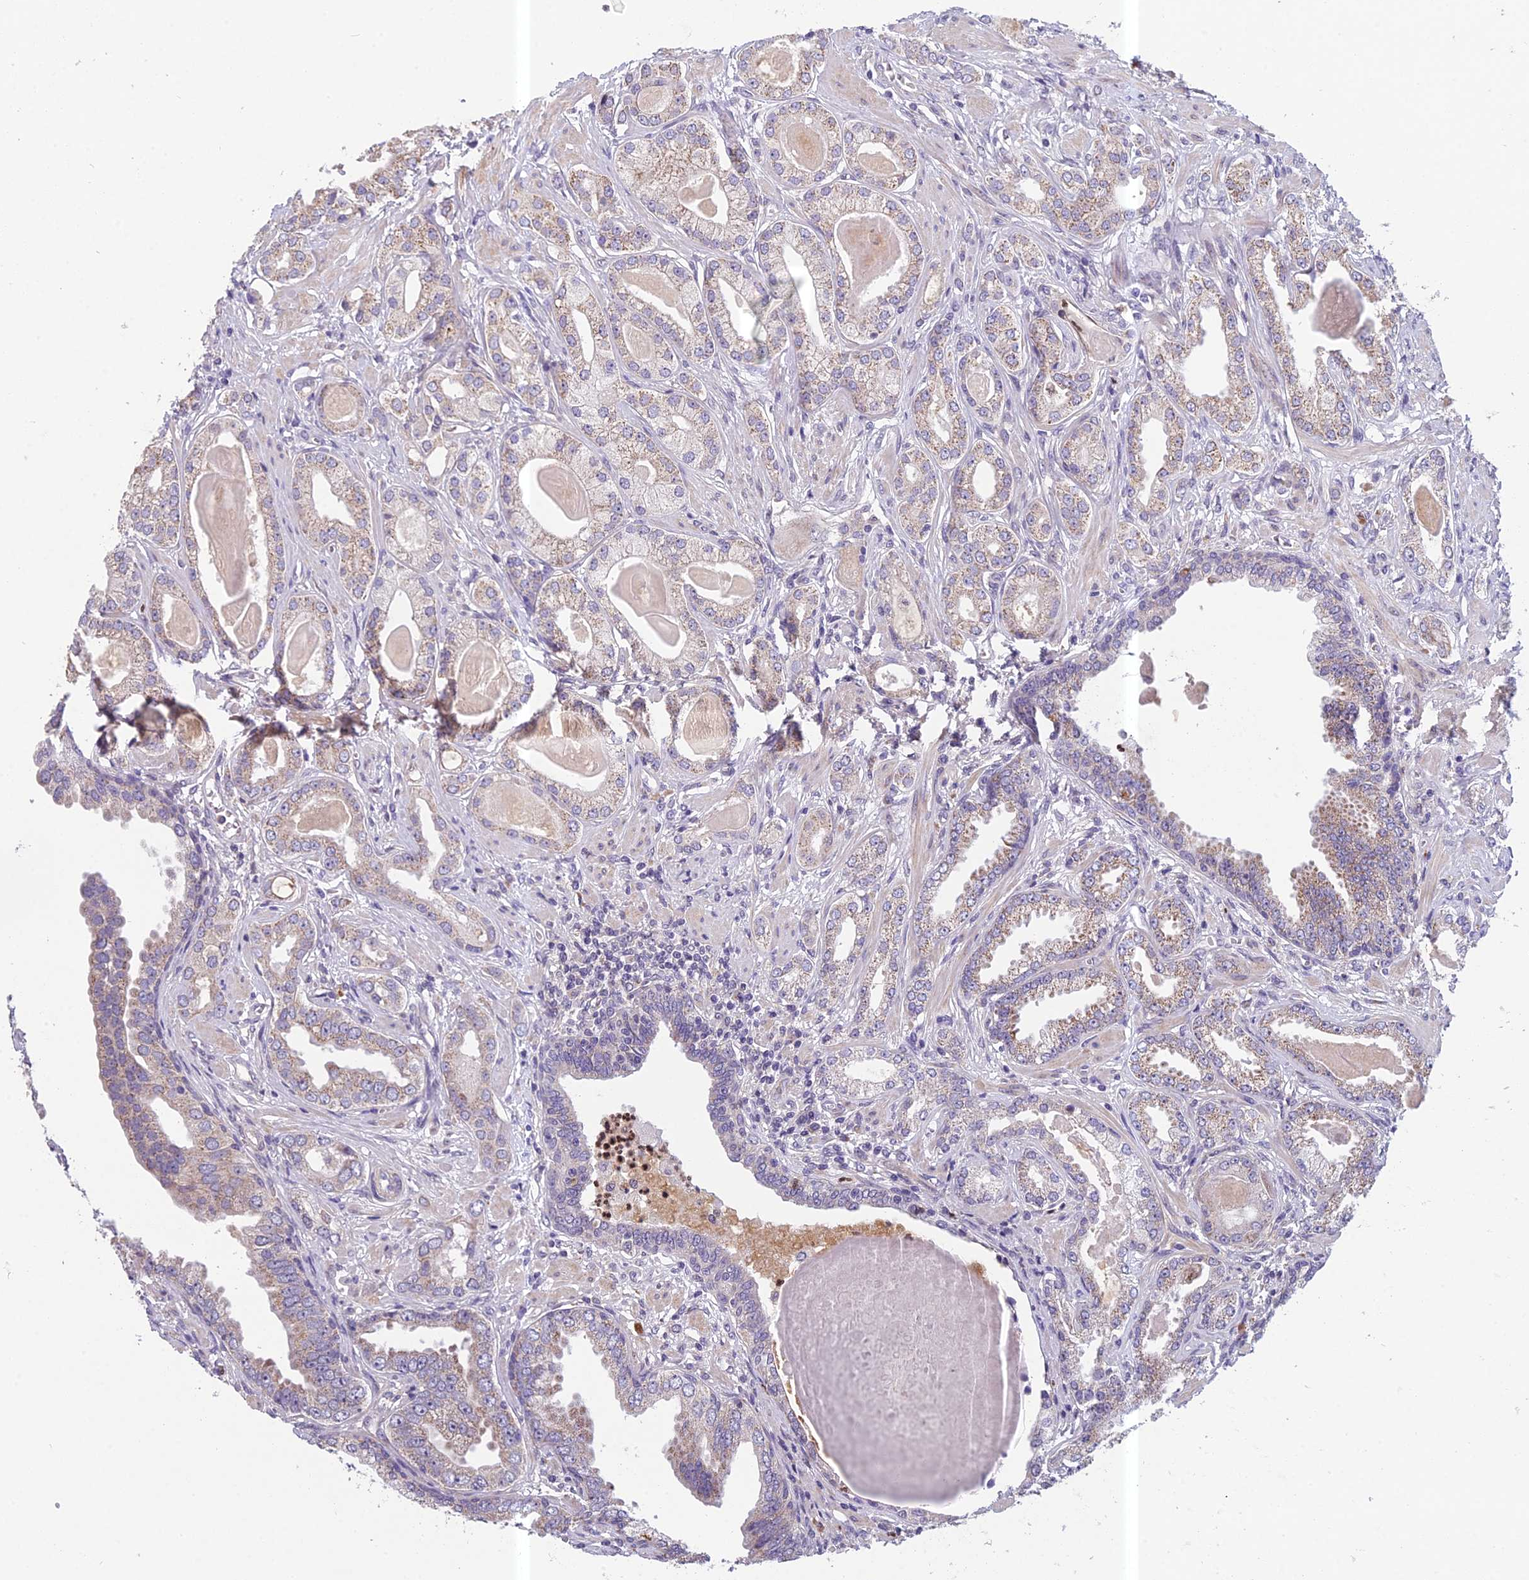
{"staining": {"intensity": "weak", "quantity": "25%-75%", "location": "cytoplasmic/membranous"}, "tissue": "prostate cancer", "cell_type": "Tumor cells", "image_type": "cancer", "snomed": [{"axis": "morphology", "description": "Adenocarcinoma, Low grade"}, {"axis": "topography", "description": "Prostate"}], "caption": "DAB (3,3'-diaminobenzidine) immunohistochemical staining of human prostate cancer (low-grade adenocarcinoma) demonstrates weak cytoplasmic/membranous protein expression in about 25%-75% of tumor cells.", "gene": "ENSG00000188897", "patient": {"sex": "male", "age": 64}}